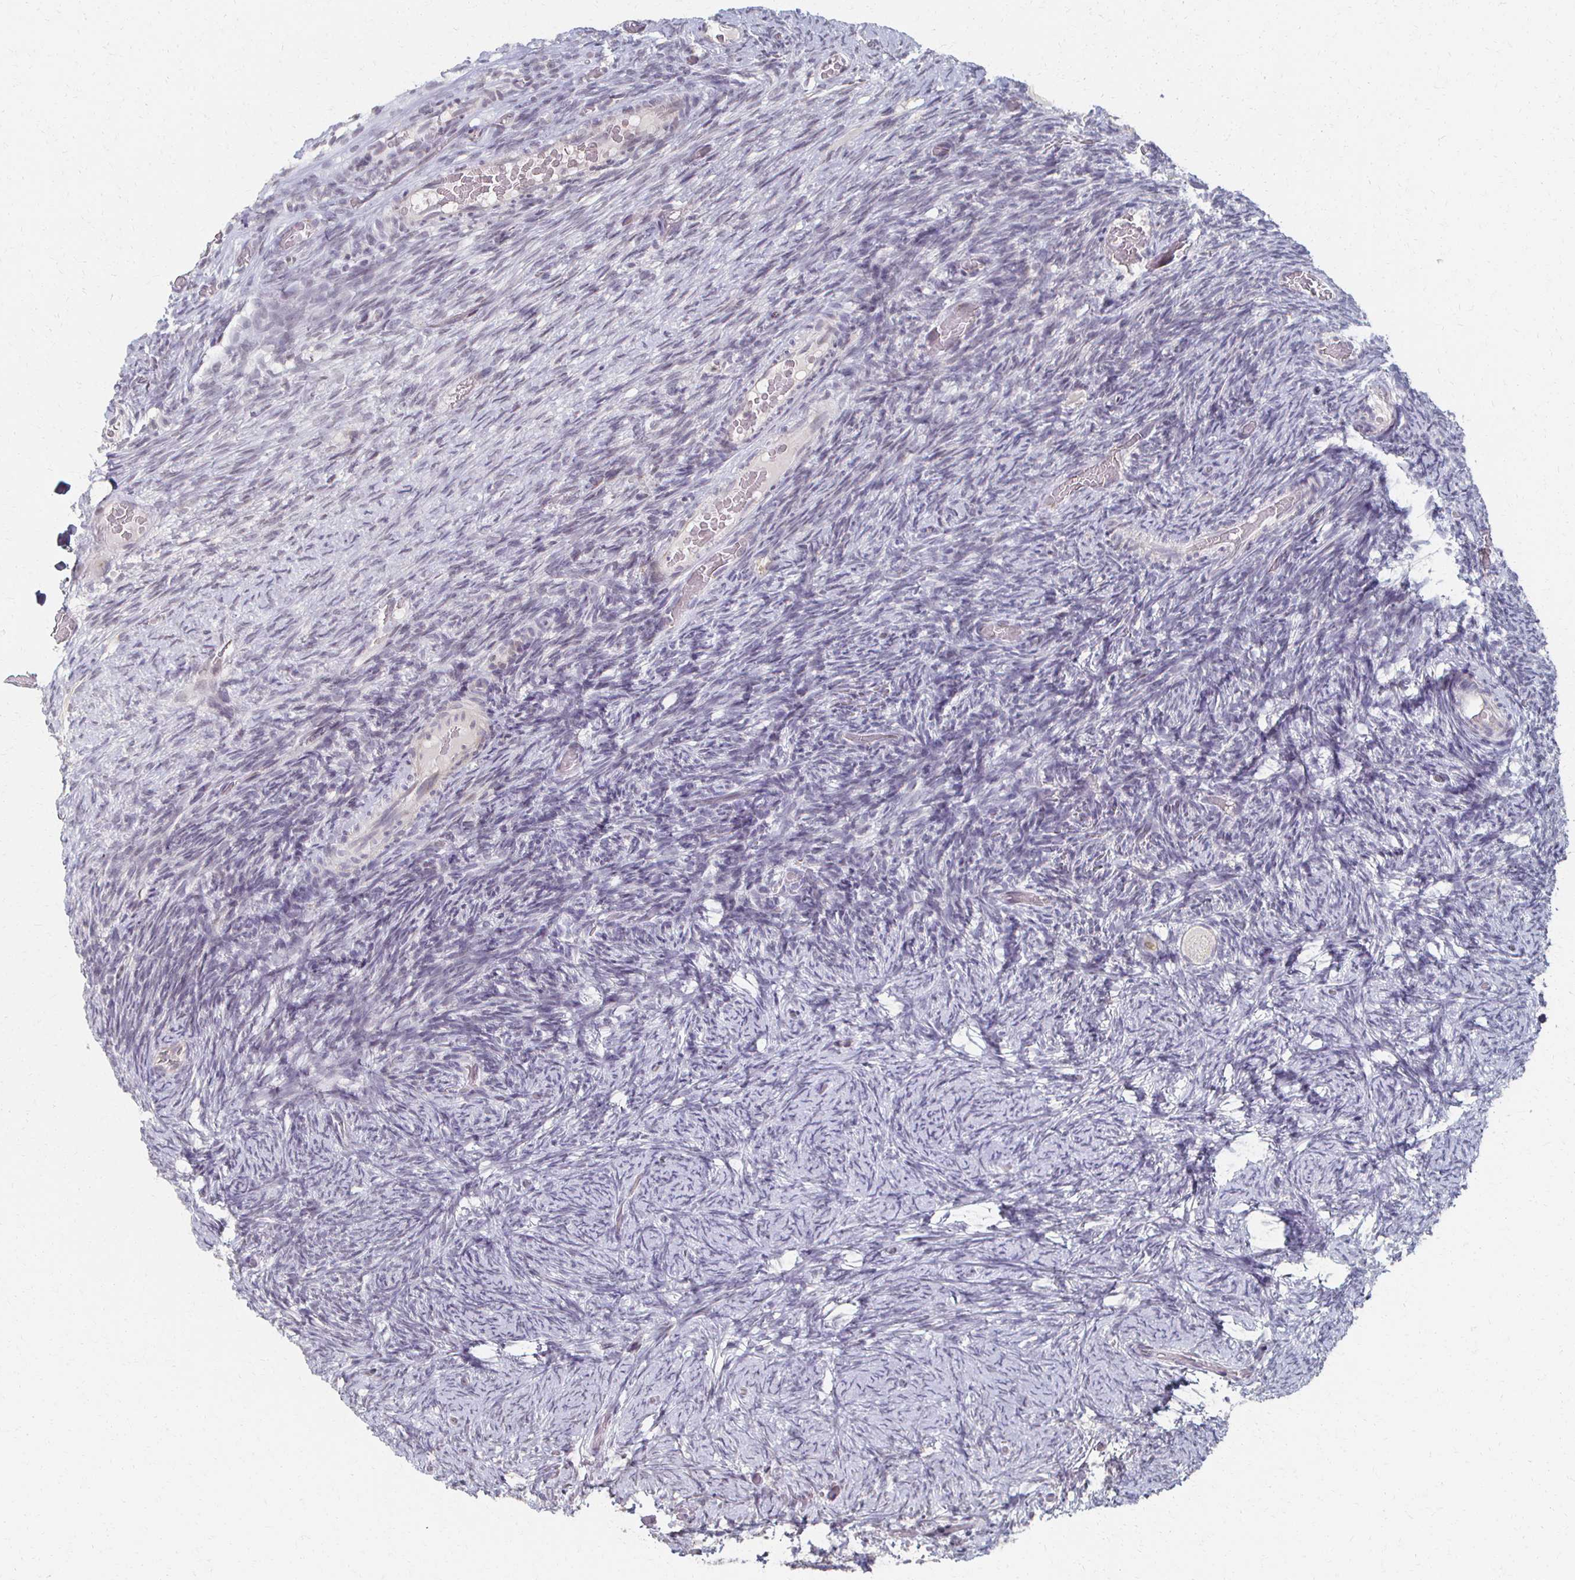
{"staining": {"intensity": "negative", "quantity": "none", "location": "none"}, "tissue": "ovary", "cell_type": "Follicle cells", "image_type": "normal", "snomed": [{"axis": "morphology", "description": "Normal tissue, NOS"}, {"axis": "topography", "description": "Ovary"}], "caption": "Benign ovary was stained to show a protein in brown. There is no significant positivity in follicle cells.", "gene": "DAB1", "patient": {"sex": "female", "age": 34}}